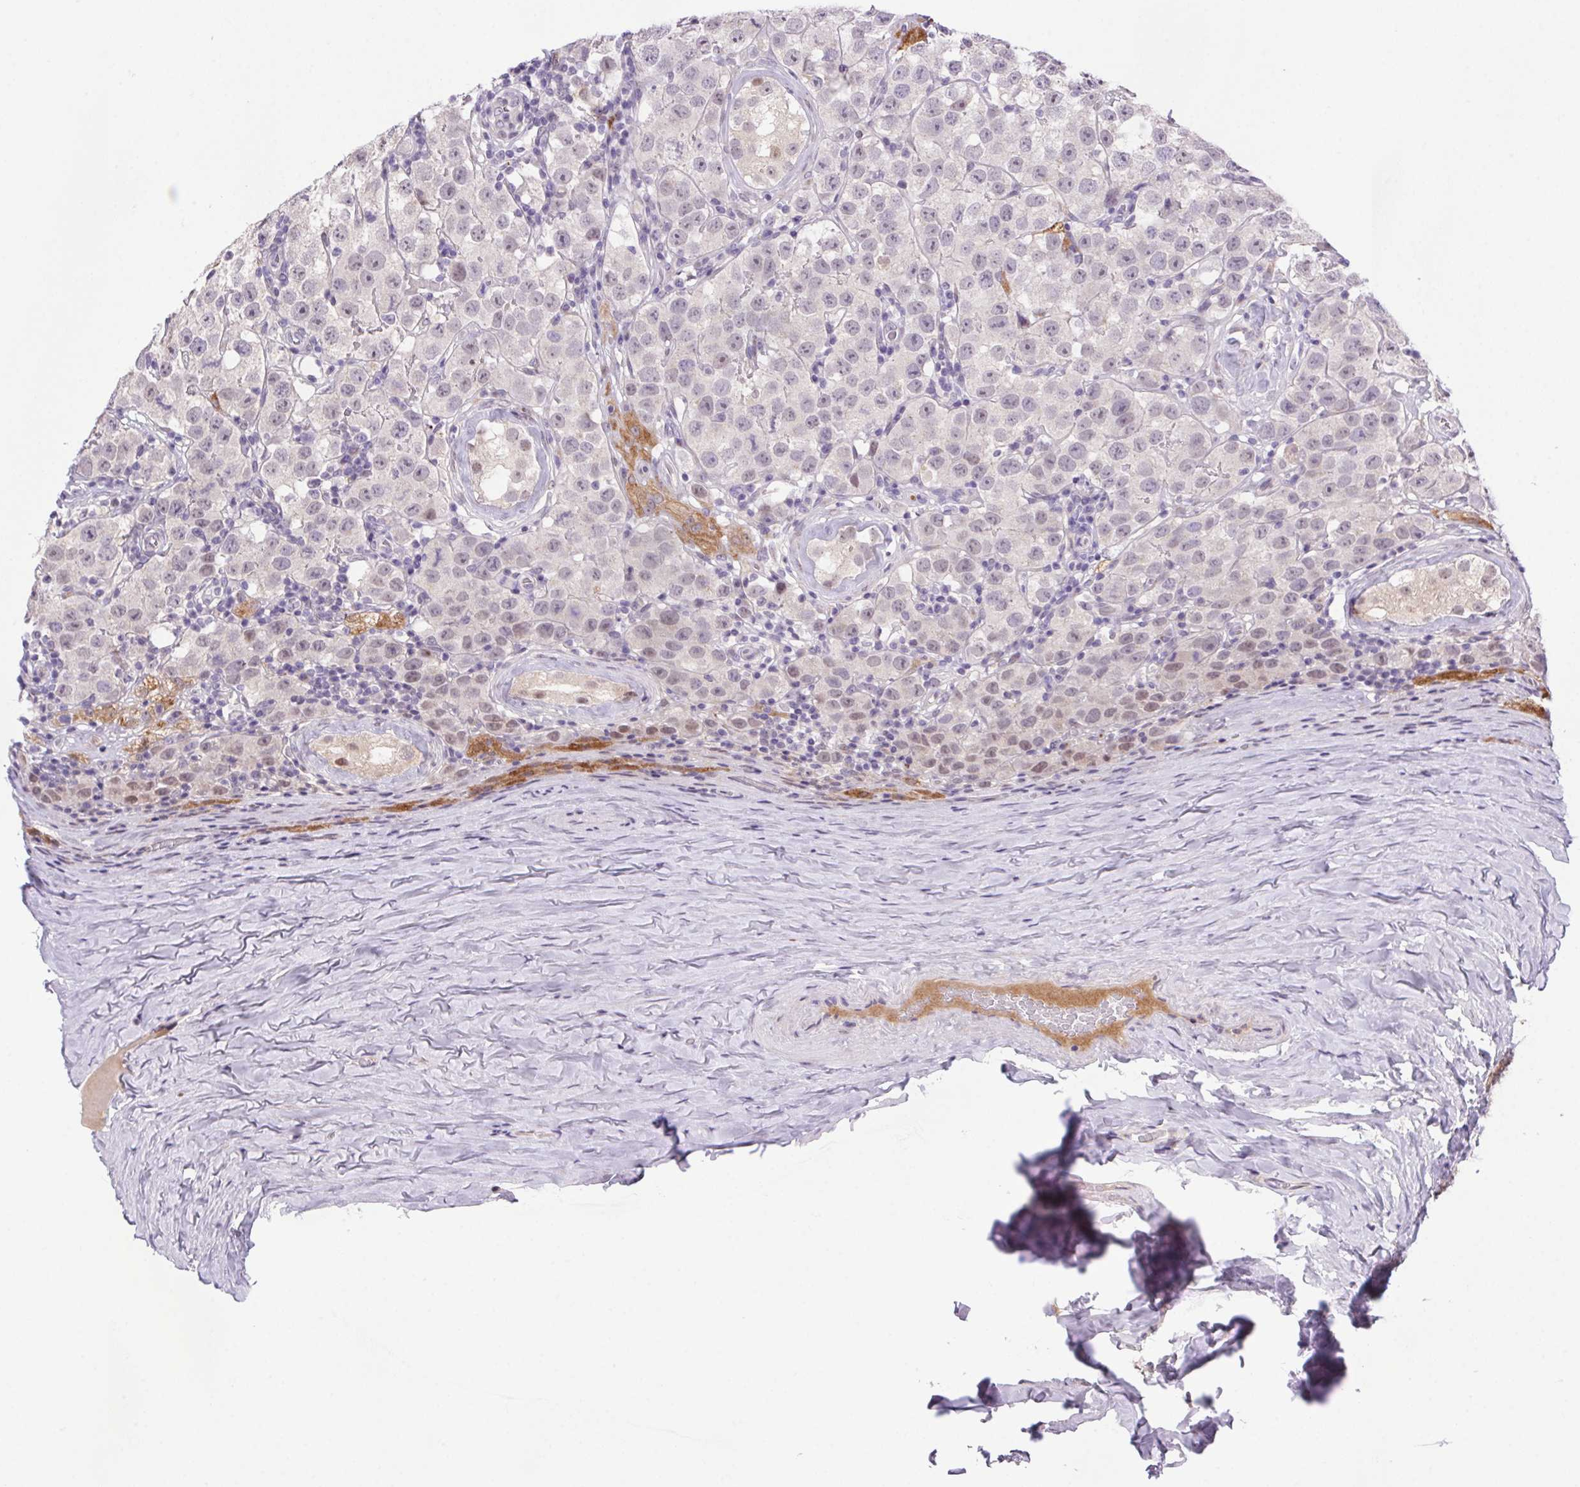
{"staining": {"intensity": "negative", "quantity": "none", "location": "none"}, "tissue": "testis cancer", "cell_type": "Tumor cells", "image_type": "cancer", "snomed": [{"axis": "morphology", "description": "Seminoma, NOS"}, {"axis": "topography", "description": "Testis"}], "caption": "DAB immunohistochemical staining of testis seminoma reveals no significant positivity in tumor cells.", "gene": "LRRTM1", "patient": {"sex": "male", "age": 34}}